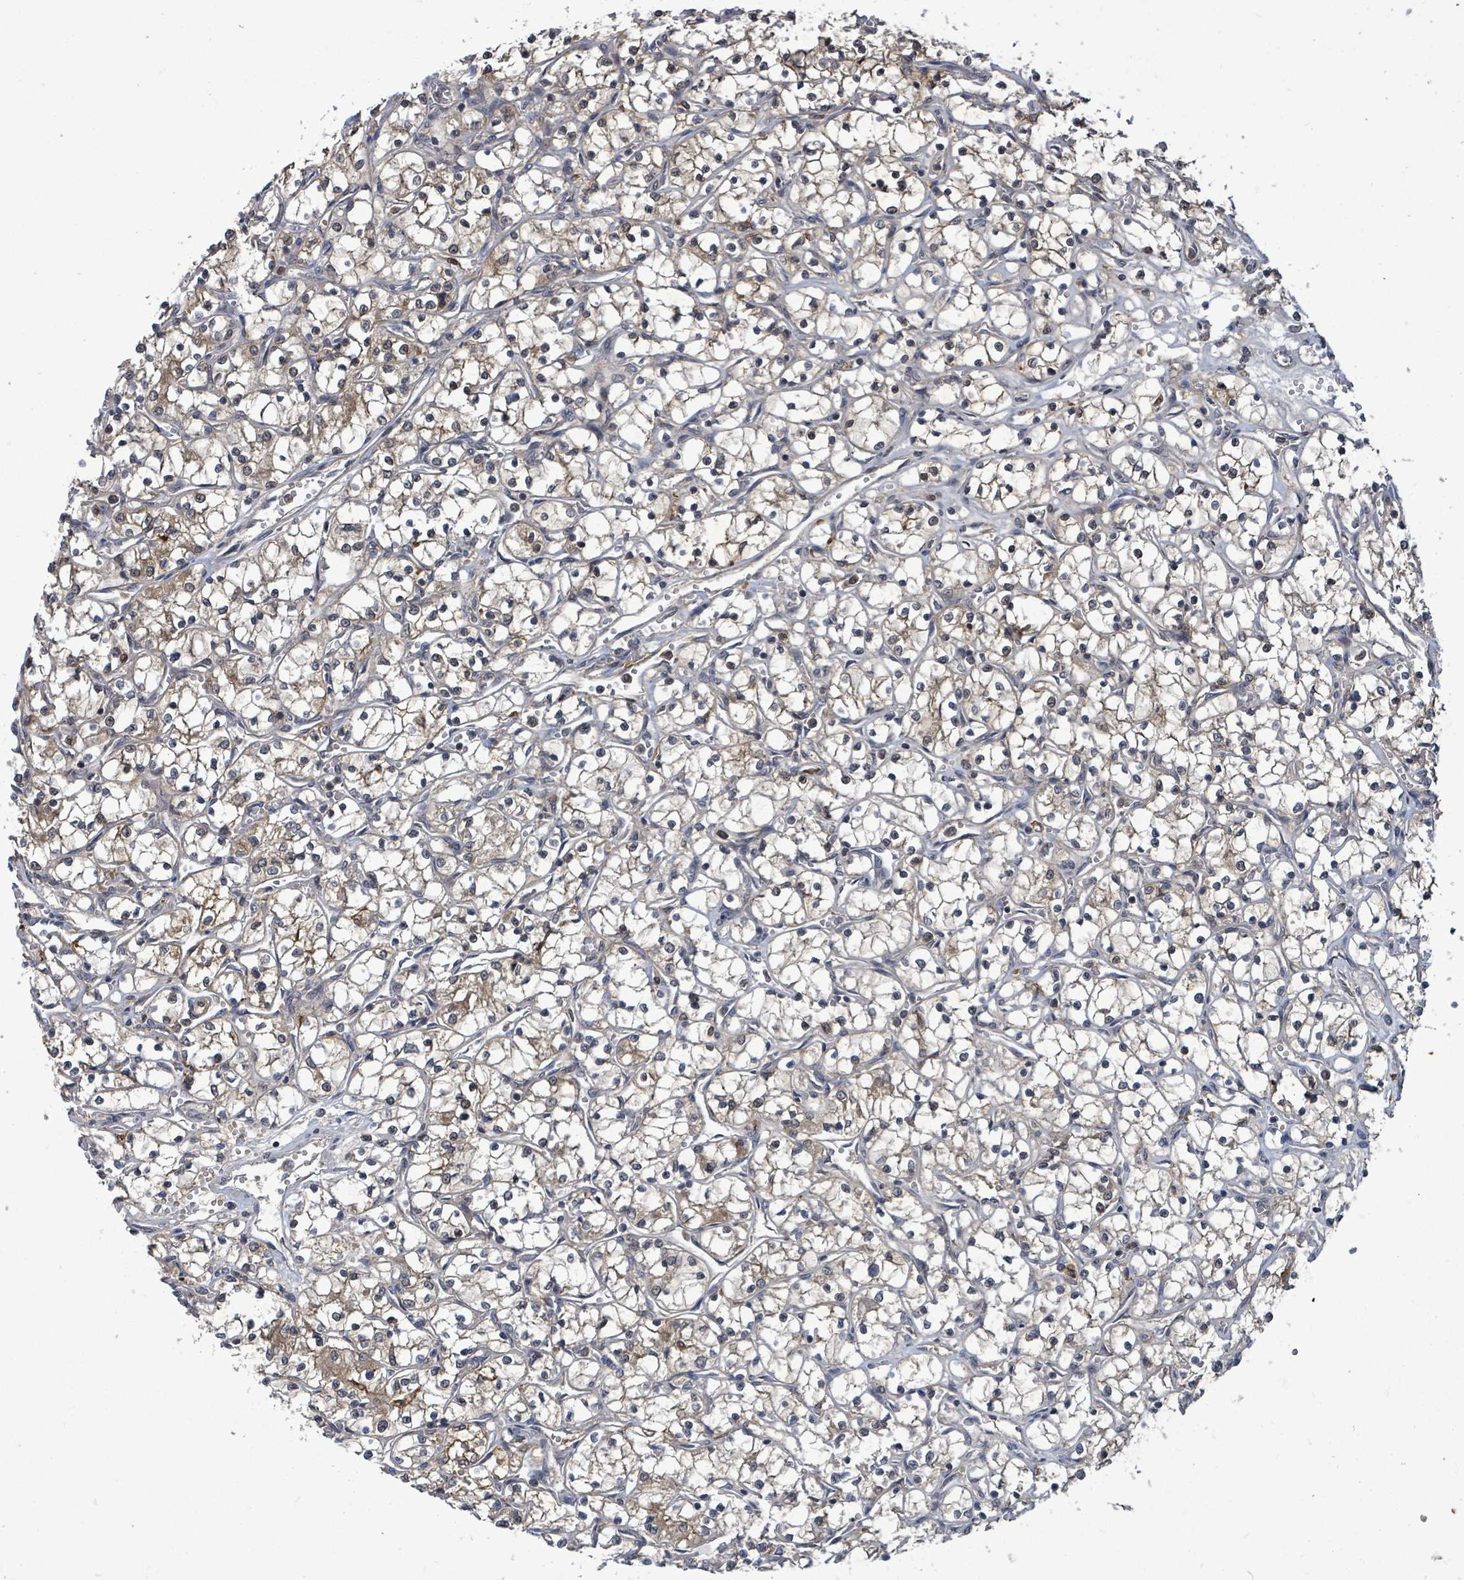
{"staining": {"intensity": "weak", "quantity": "<25%", "location": "cytoplasmic/membranous"}, "tissue": "renal cancer", "cell_type": "Tumor cells", "image_type": "cancer", "snomed": [{"axis": "morphology", "description": "Adenocarcinoma, NOS"}, {"axis": "topography", "description": "Kidney"}], "caption": "The immunohistochemistry (IHC) photomicrograph has no significant staining in tumor cells of renal cancer tissue.", "gene": "FBXO6", "patient": {"sex": "female", "age": 69}}